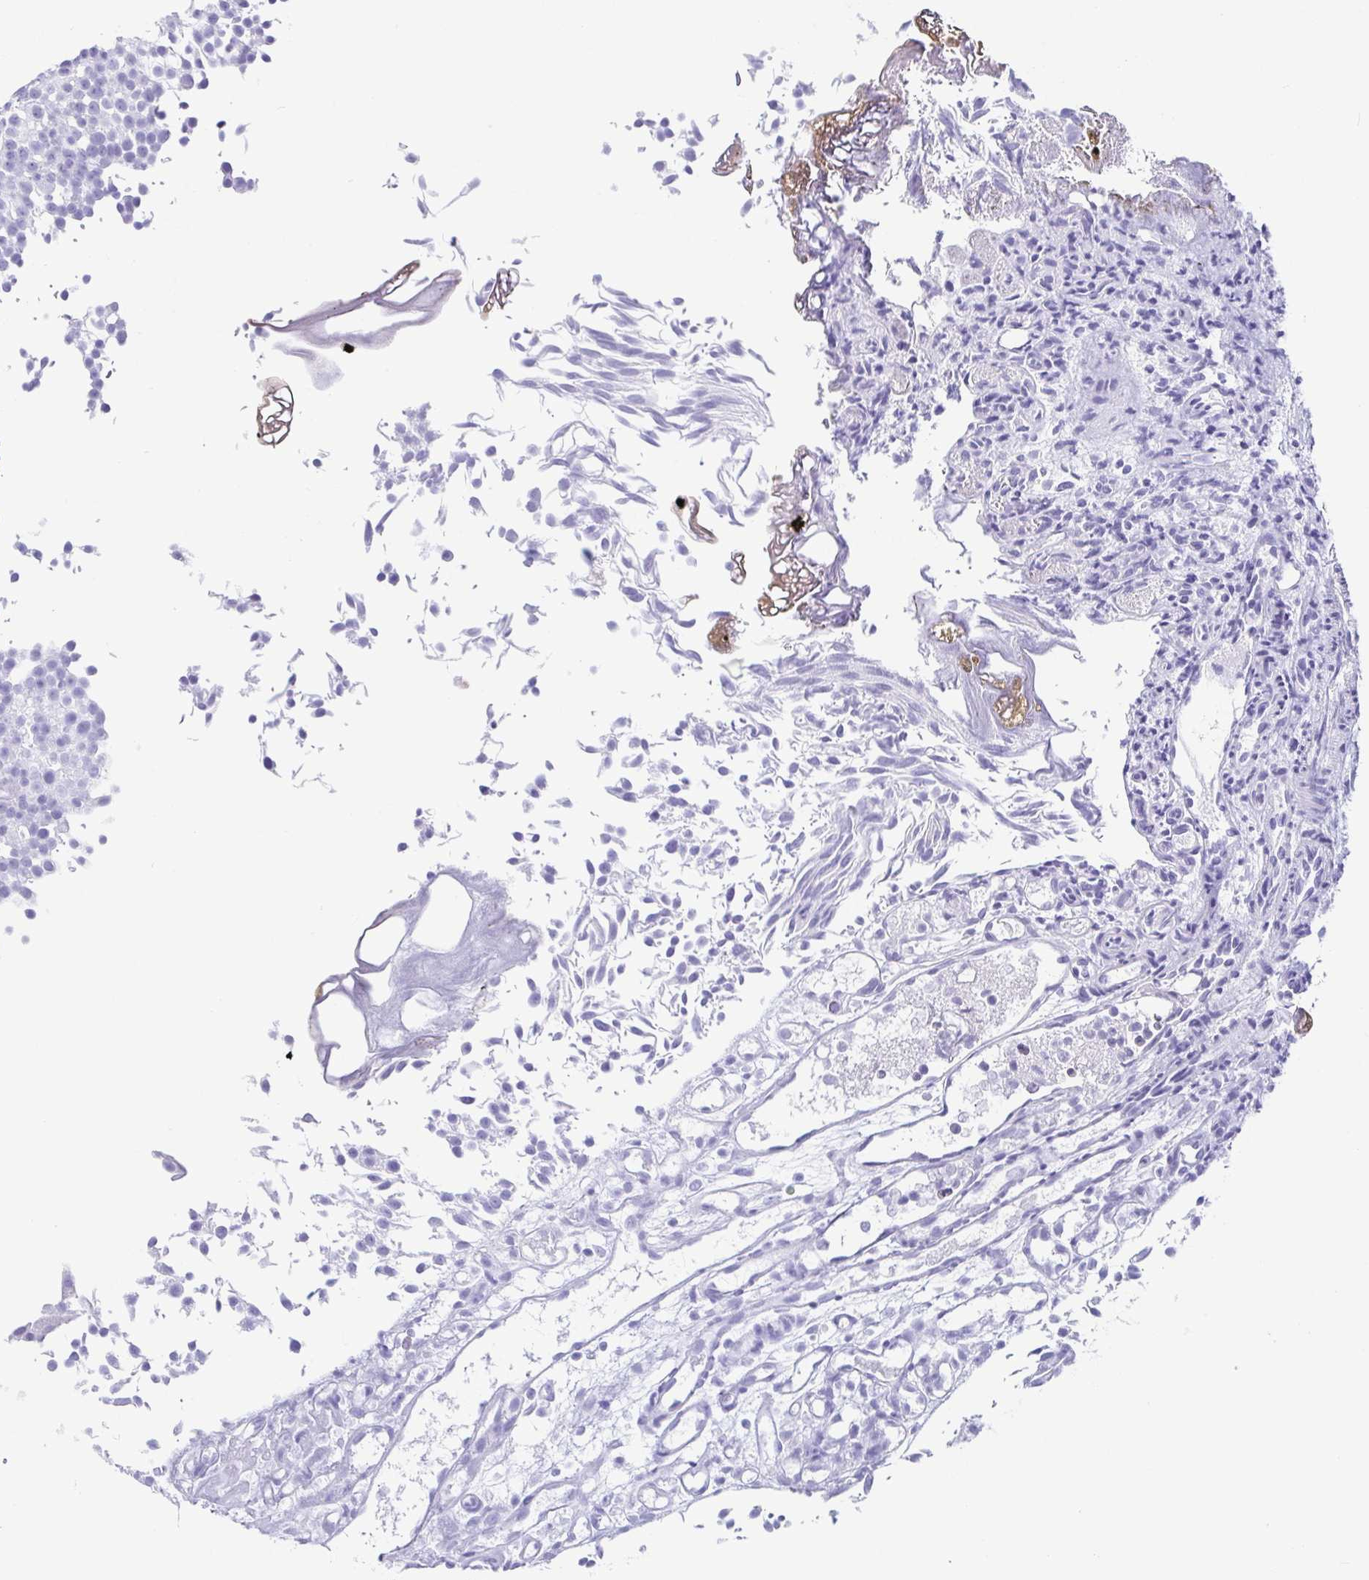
{"staining": {"intensity": "negative", "quantity": "none", "location": "none"}, "tissue": "urothelial cancer", "cell_type": "Tumor cells", "image_type": "cancer", "snomed": [{"axis": "morphology", "description": "Urothelial carcinoma, Low grade"}, {"axis": "topography", "description": "Urinary bladder"}], "caption": "Urothelial carcinoma (low-grade) stained for a protein using immunohistochemistry (IHC) displays no expression tumor cells.", "gene": "CD164L2", "patient": {"sex": "male", "age": 70}}